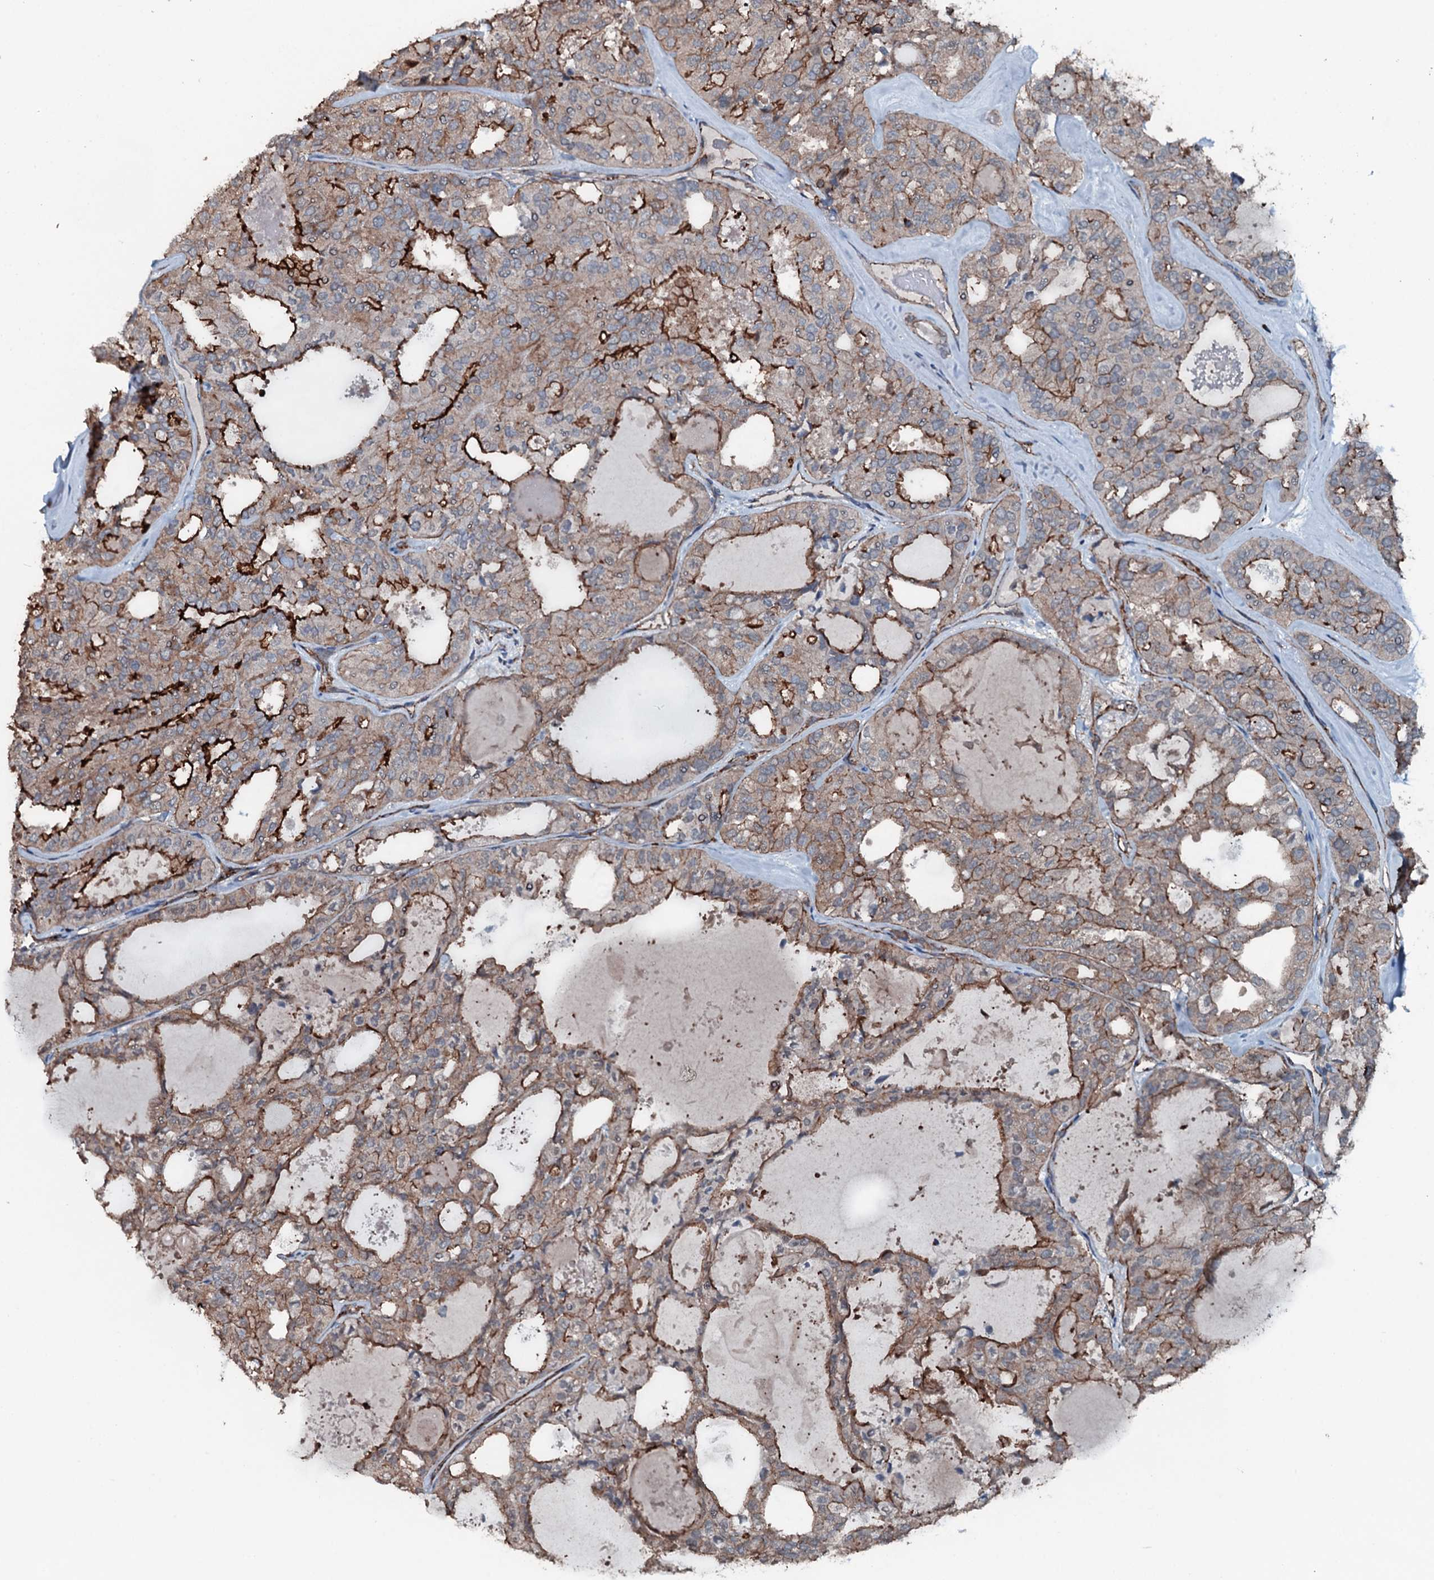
{"staining": {"intensity": "strong", "quantity": "25%-75%", "location": "cytoplasmic/membranous"}, "tissue": "thyroid cancer", "cell_type": "Tumor cells", "image_type": "cancer", "snomed": [{"axis": "morphology", "description": "Follicular adenoma carcinoma, NOS"}, {"axis": "topography", "description": "Thyroid gland"}], "caption": "A brown stain highlights strong cytoplasmic/membranous expression of a protein in thyroid follicular adenoma carcinoma tumor cells. (Stains: DAB in brown, nuclei in blue, Microscopy: brightfield microscopy at high magnification).", "gene": "SLC25A38", "patient": {"sex": "male", "age": 75}}